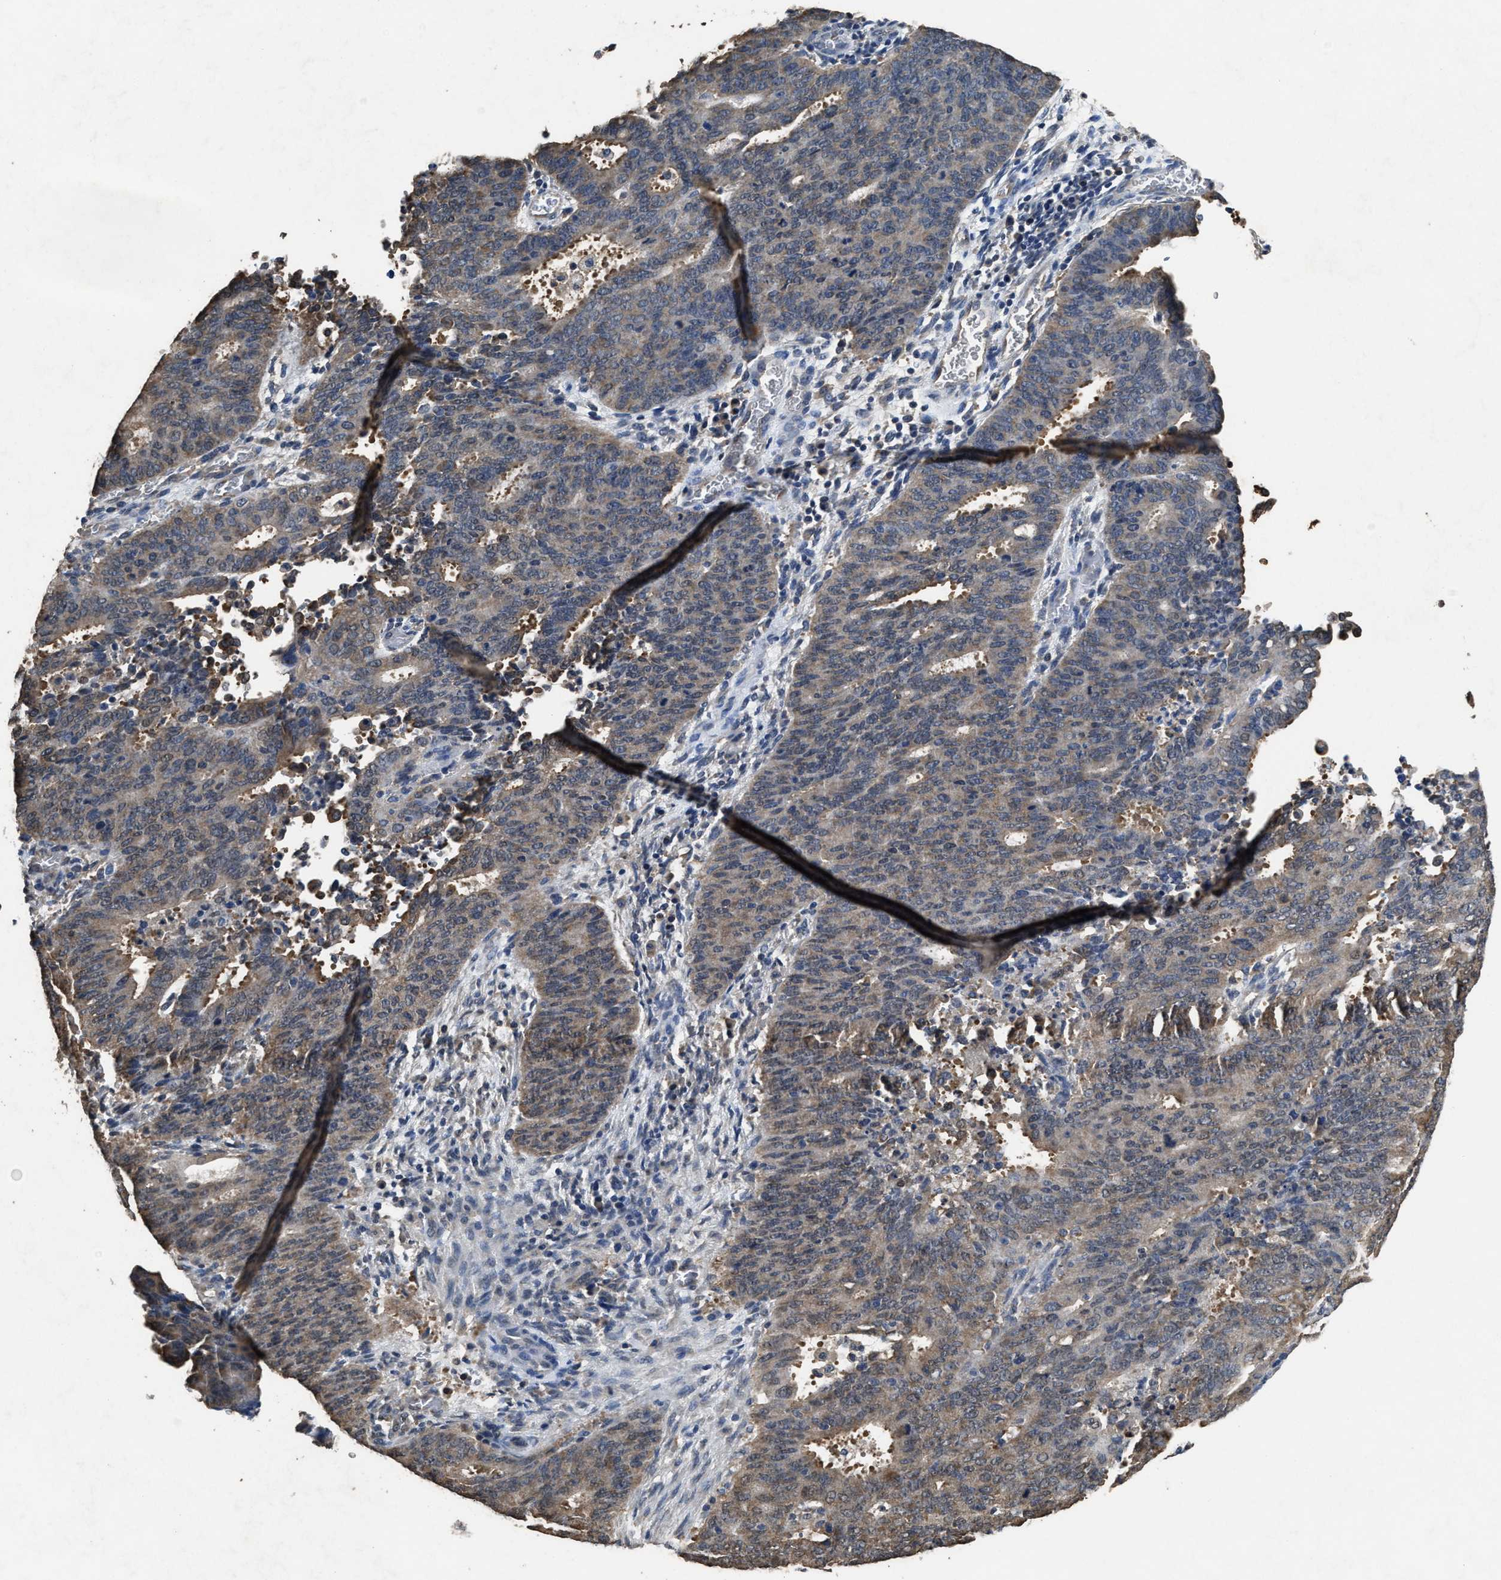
{"staining": {"intensity": "weak", "quantity": ">75%", "location": "cytoplasmic/membranous,nuclear"}, "tissue": "cervical cancer", "cell_type": "Tumor cells", "image_type": "cancer", "snomed": [{"axis": "morphology", "description": "Adenocarcinoma, NOS"}, {"axis": "topography", "description": "Cervix"}], "caption": "Immunohistochemistry staining of adenocarcinoma (cervical), which shows low levels of weak cytoplasmic/membranous and nuclear positivity in about >75% of tumor cells indicating weak cytoplasmic/membranous and nuclear protein positivity. The staining was performed using DAB (brown) for protein detection and nuclei were counterstained in hematoxylin (blue).", "gene": "YWHAE", "patient": {"sex": "female", "age": 44}}